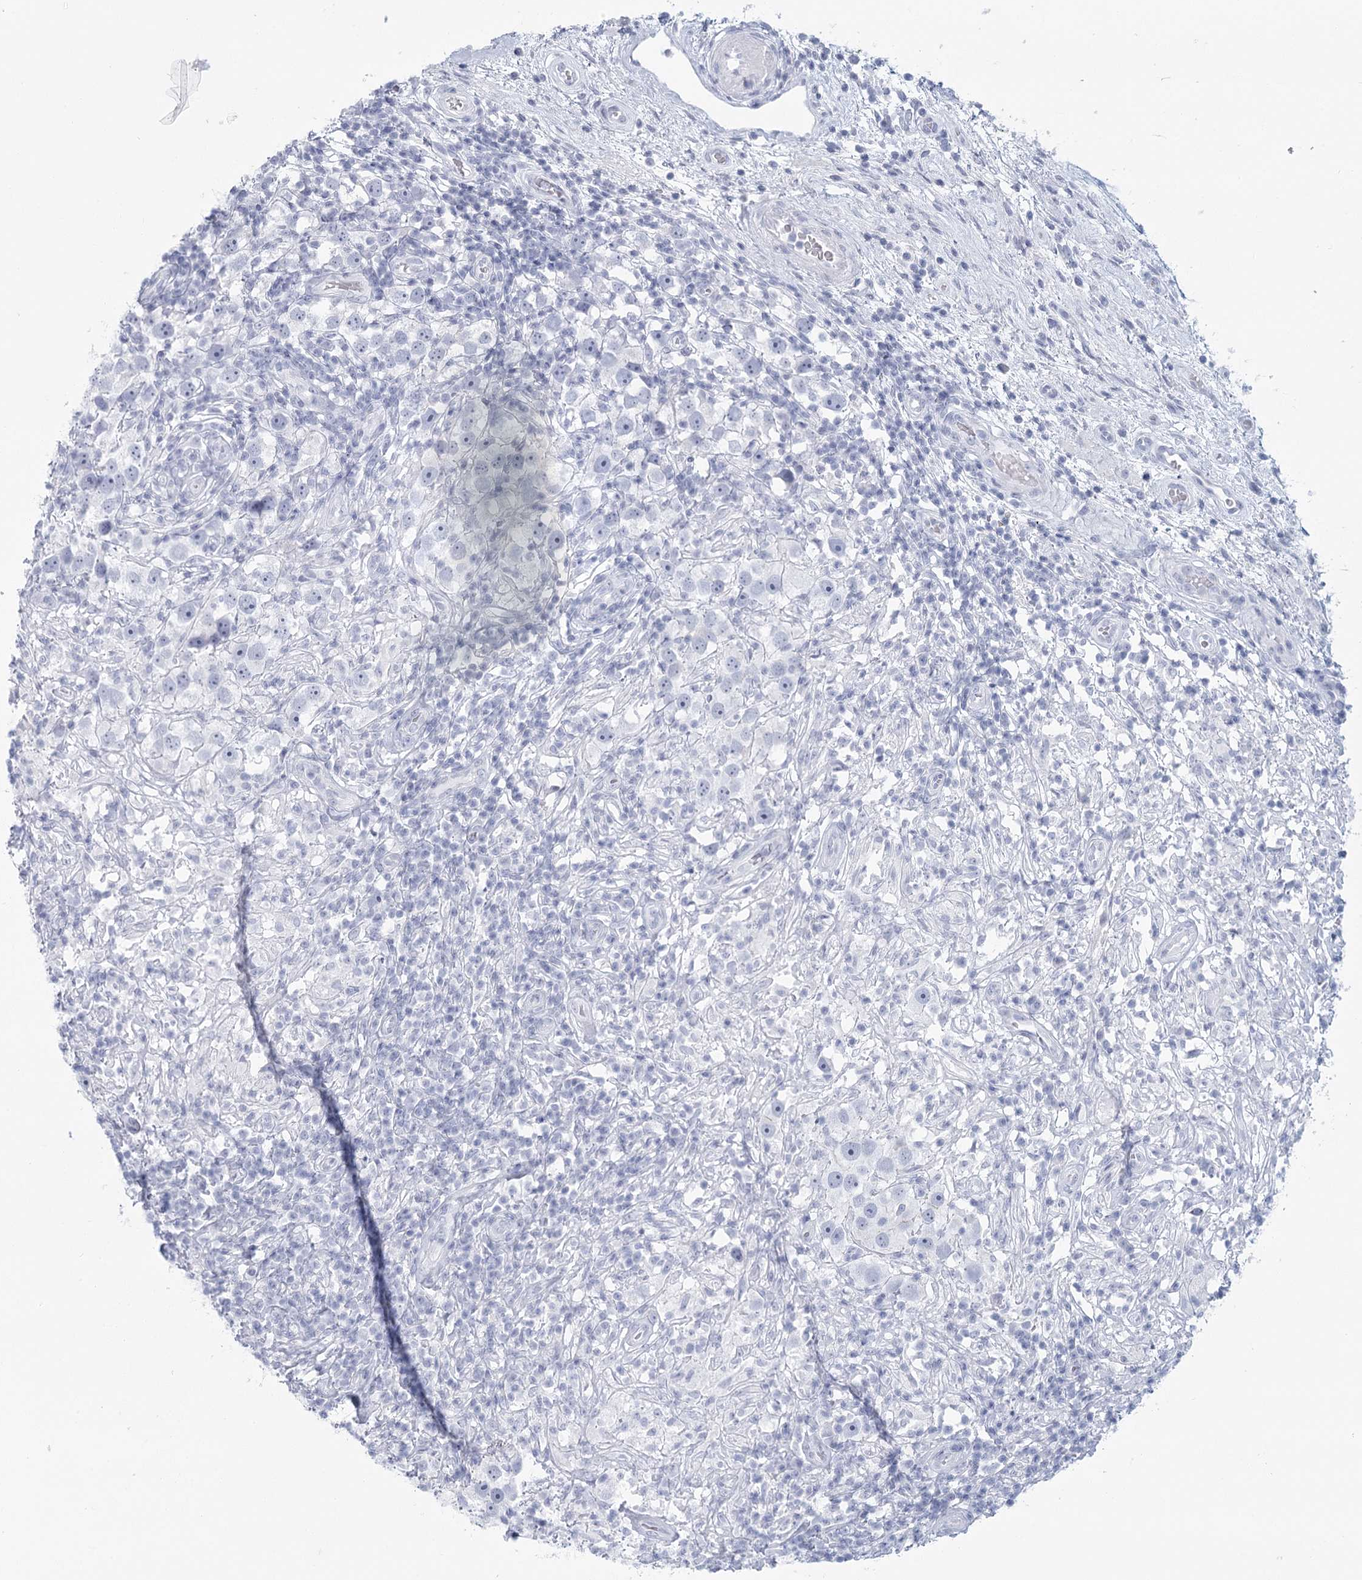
{"staining": {"intensity": "negative", "quantity": "none", "location": "none"}, "tissue": "testis cancer", "cell_type": "Tumor cells", "image_type": "cancer", "snomed": [{"axis": "morphology", "description": "Seminoma, NOS"}, {"axis": "topography", "description": "Testis"}], "caption": "Immunohistochemistry micrograph of human seminoma (testis) stained for a protein (brown), which shows no expression in tumor cells.", "gene": "WNT8B", "patient": {"sex": "male", "age": 49}}